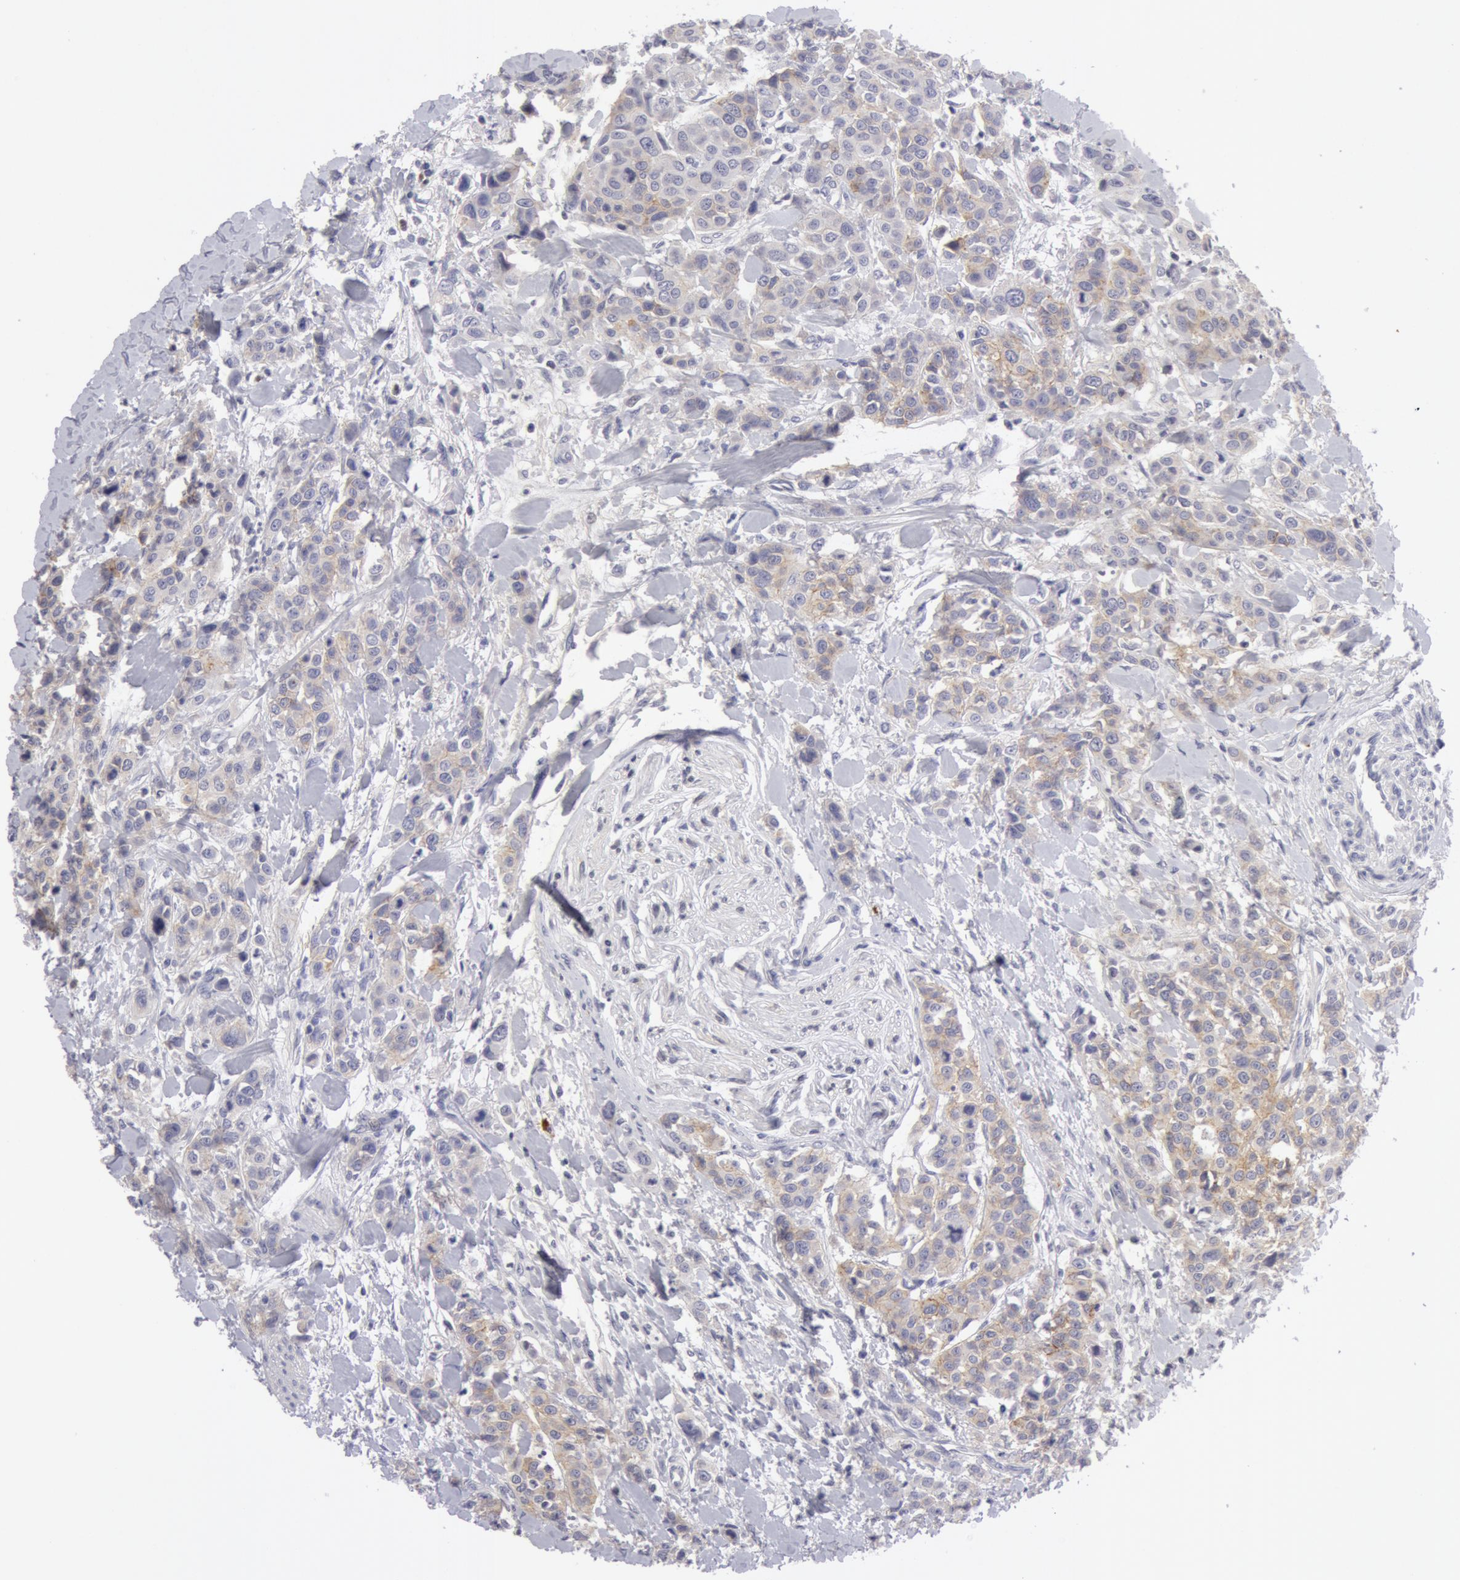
{"staining": {"intensity": "moderate", "quantity": ">75%", "location": "cytoplasmic/membranous"}, "tissue": "urothelial cancer", "cell_type": "Tumor cells", "image_type": "cancer", "snomed": [{"axis": "morphology", "description": "Urothelial carcinoma, High grade"}, {"axis": "topography", "description": "Urinary bladder"}], "caption": "Urothelial cancer tissue demonstrates moderate cytoplasmic/membranous positivity in approximately >75% of tumor cells, visualized by immunohistochemistry.", "gene": "NLGN4X", "patient": {"sex": "male", "age": 56}}